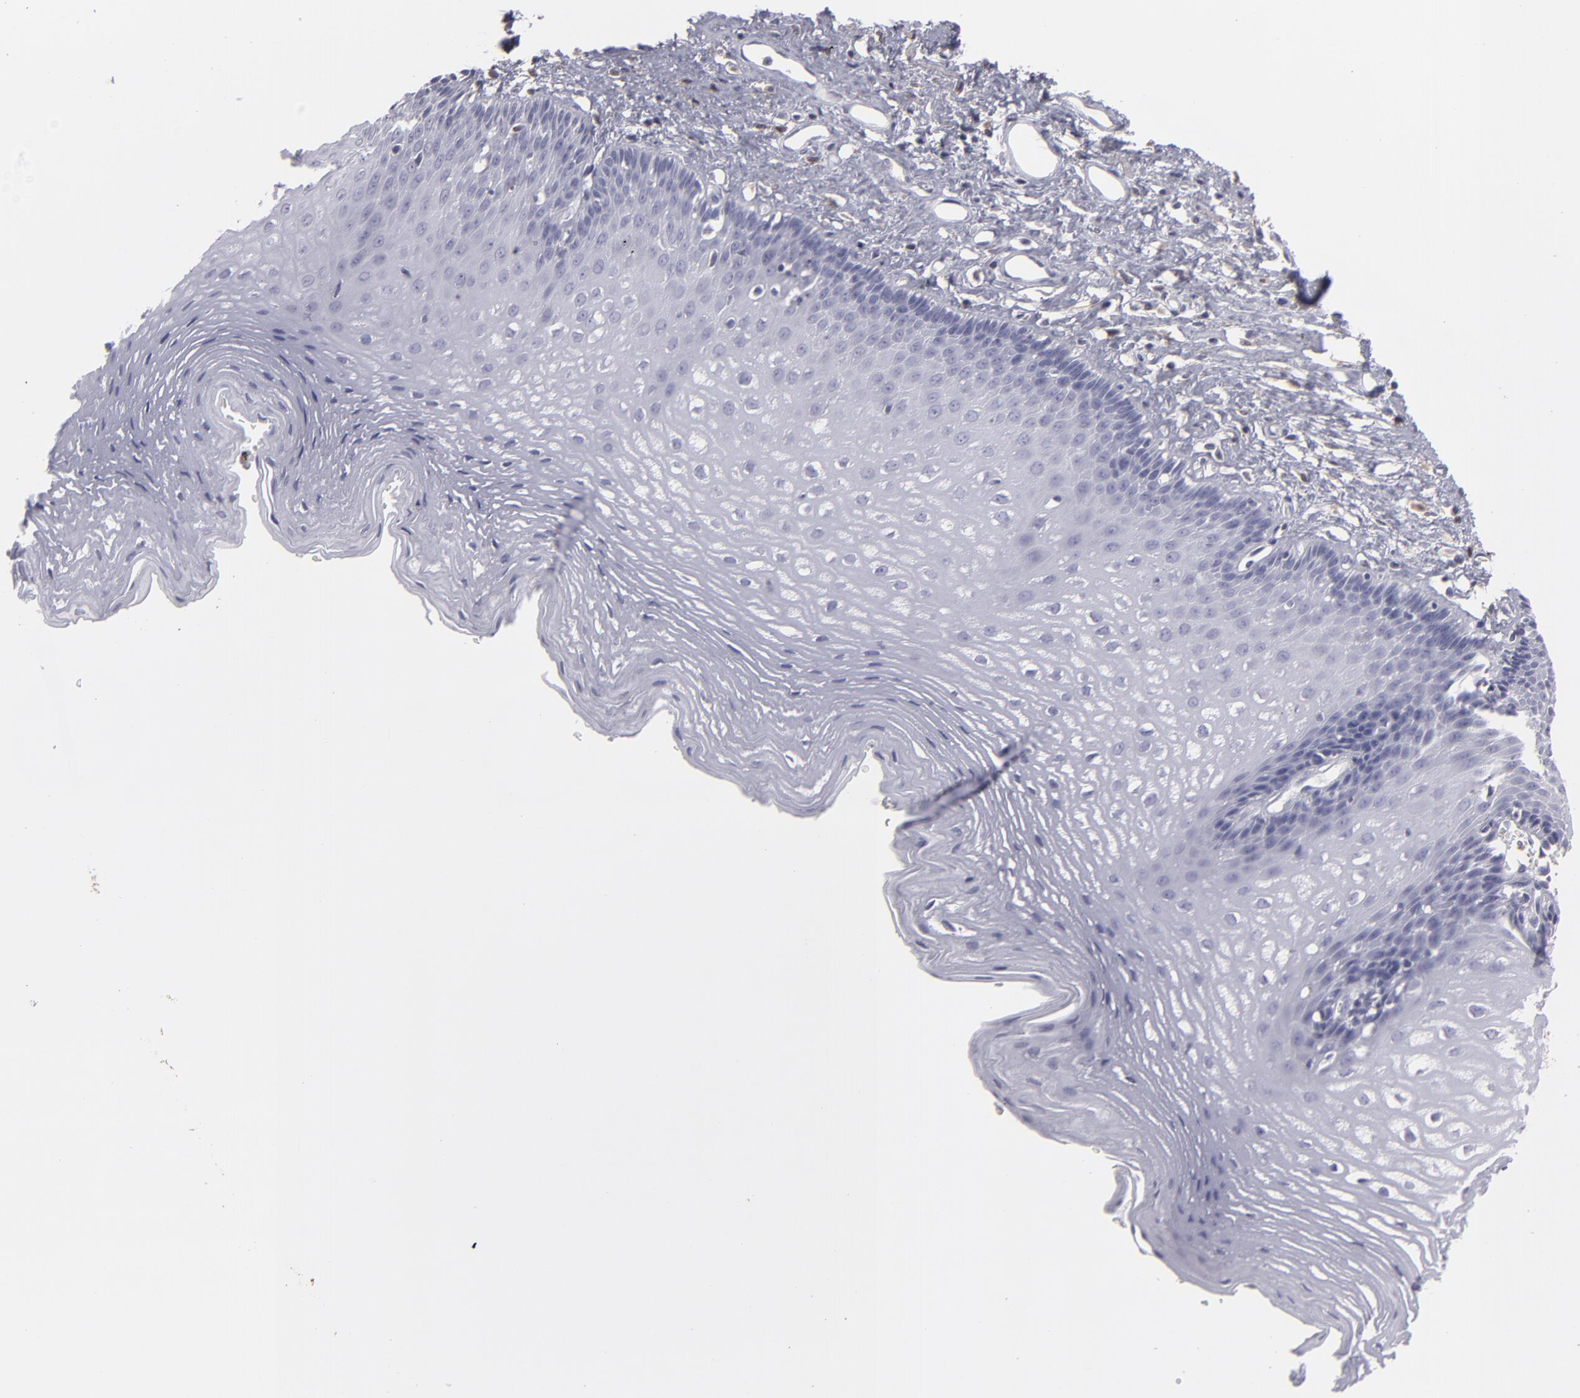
{"staining": {"intensity": "negative", "quantity": "none", "location": "none"}, "tissue": "esophagus", "cell_type": "Squamous epithelial cells", "image_type": "normal", "snomed": [{"axis": "morphology", "description": "Normal tissue, NOS"}, {"axis": "topography", "description": "Esophagus"}], "caption": "This is an immunohistochemistry (IHC) image of benign human esophagus. There is no positivity in squamous epithelial cells.", "gene": "SEMA3G", "patient": {"sex": "female", "age": 70}}